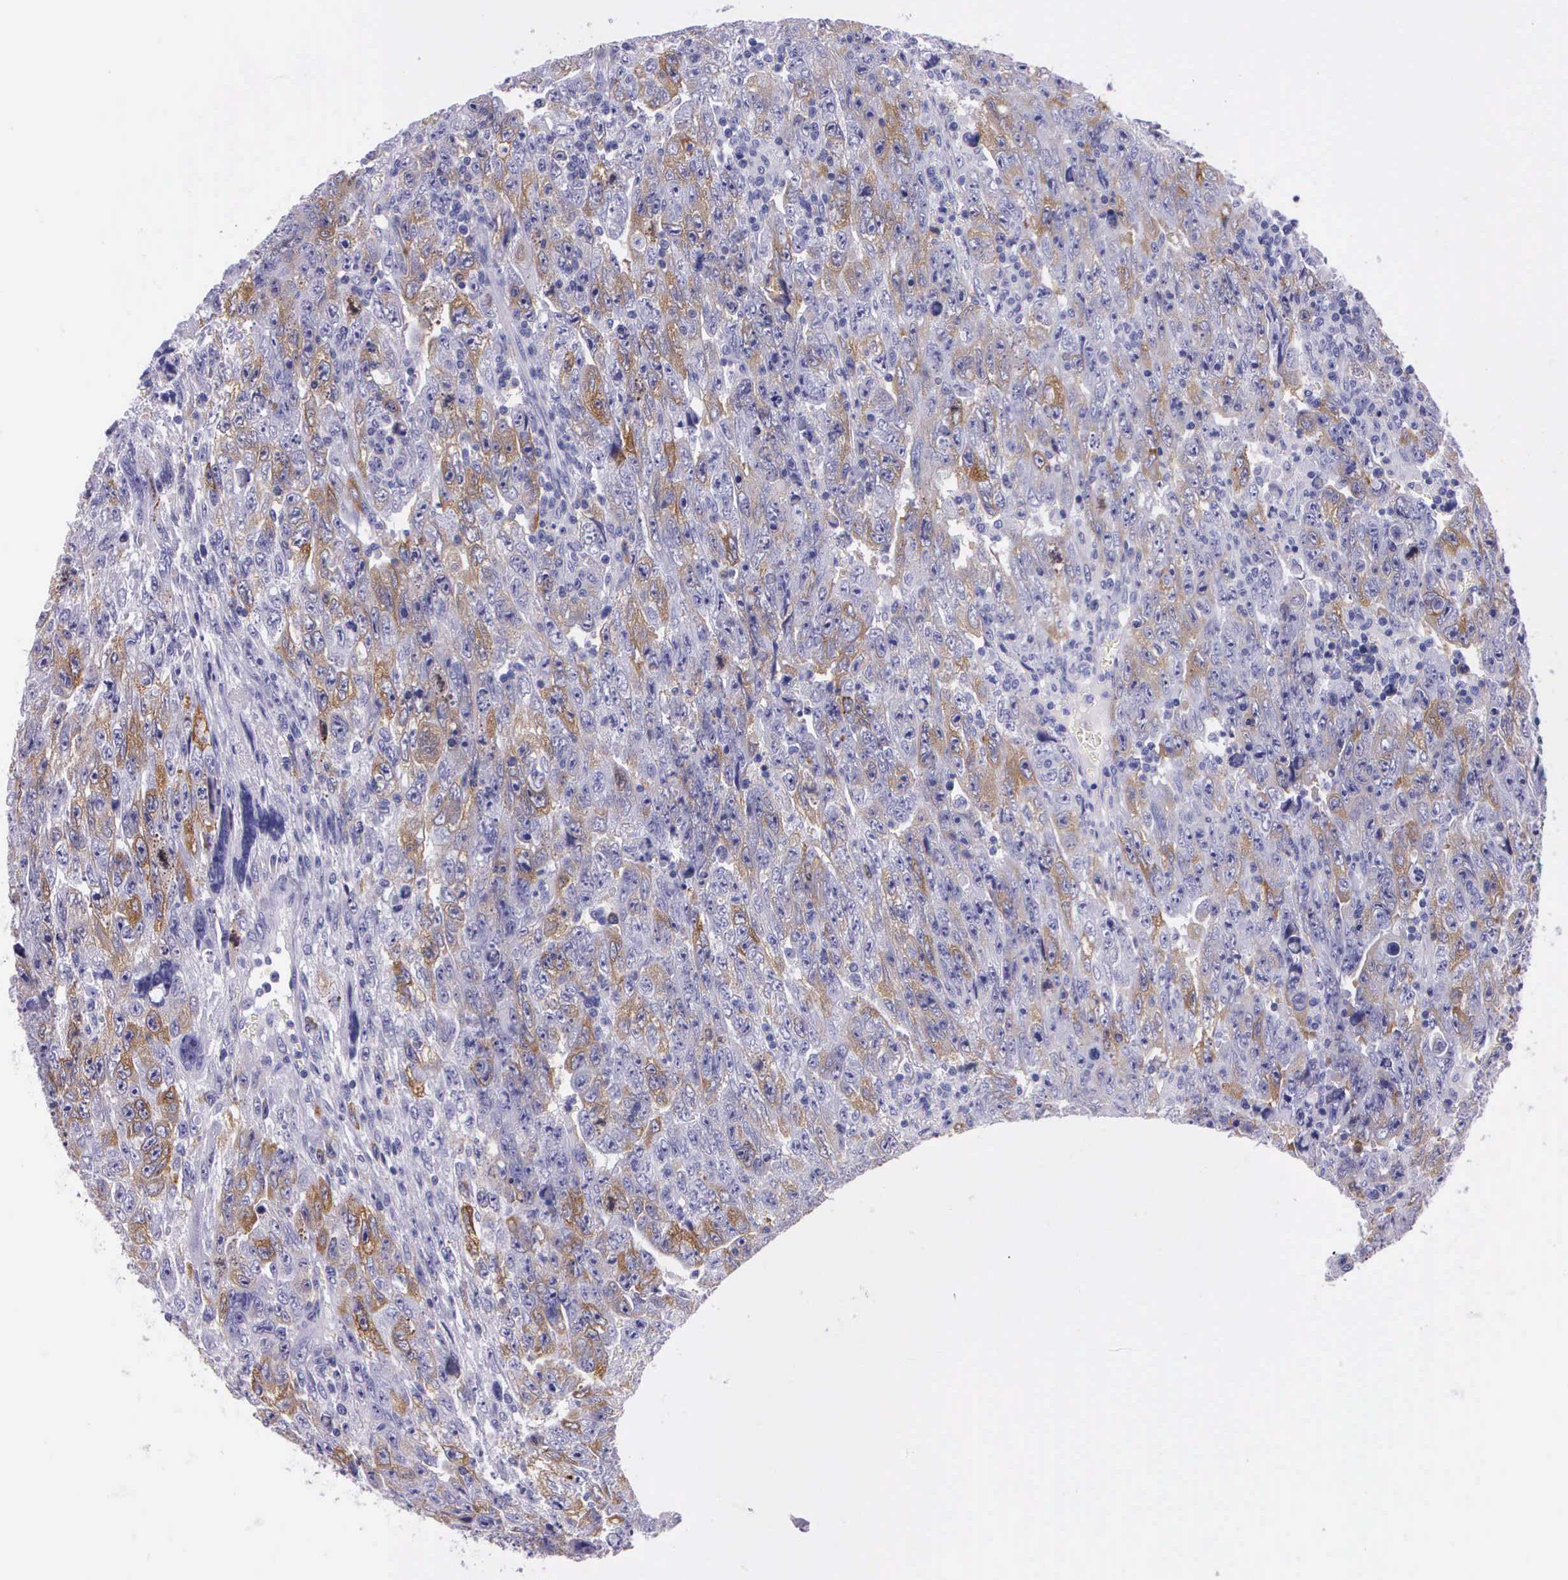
{"staining": {"intensity": "moderate", "quantity": "25%-75%", "location": "cytoplasmic/membranous"}, "tissue": "testis cancer", "cell_type": "Tumor cells", "image_type": "cancer", "snomed": [{"axis": "morphology", "description": "Carcinoma, Embryonal, NOS"}, {"axis": "topography", "description": "Testis"}], "caption": "Immunohistochemical staining of testis cancer exhibits medium levels of moderate cytoplasmic/membranous expression in approximately 25%-75% of tumor cells. Nuclei are stained in blue.", "gene": "CCNB1", "patient": {"sex": "male", "age": 28}}